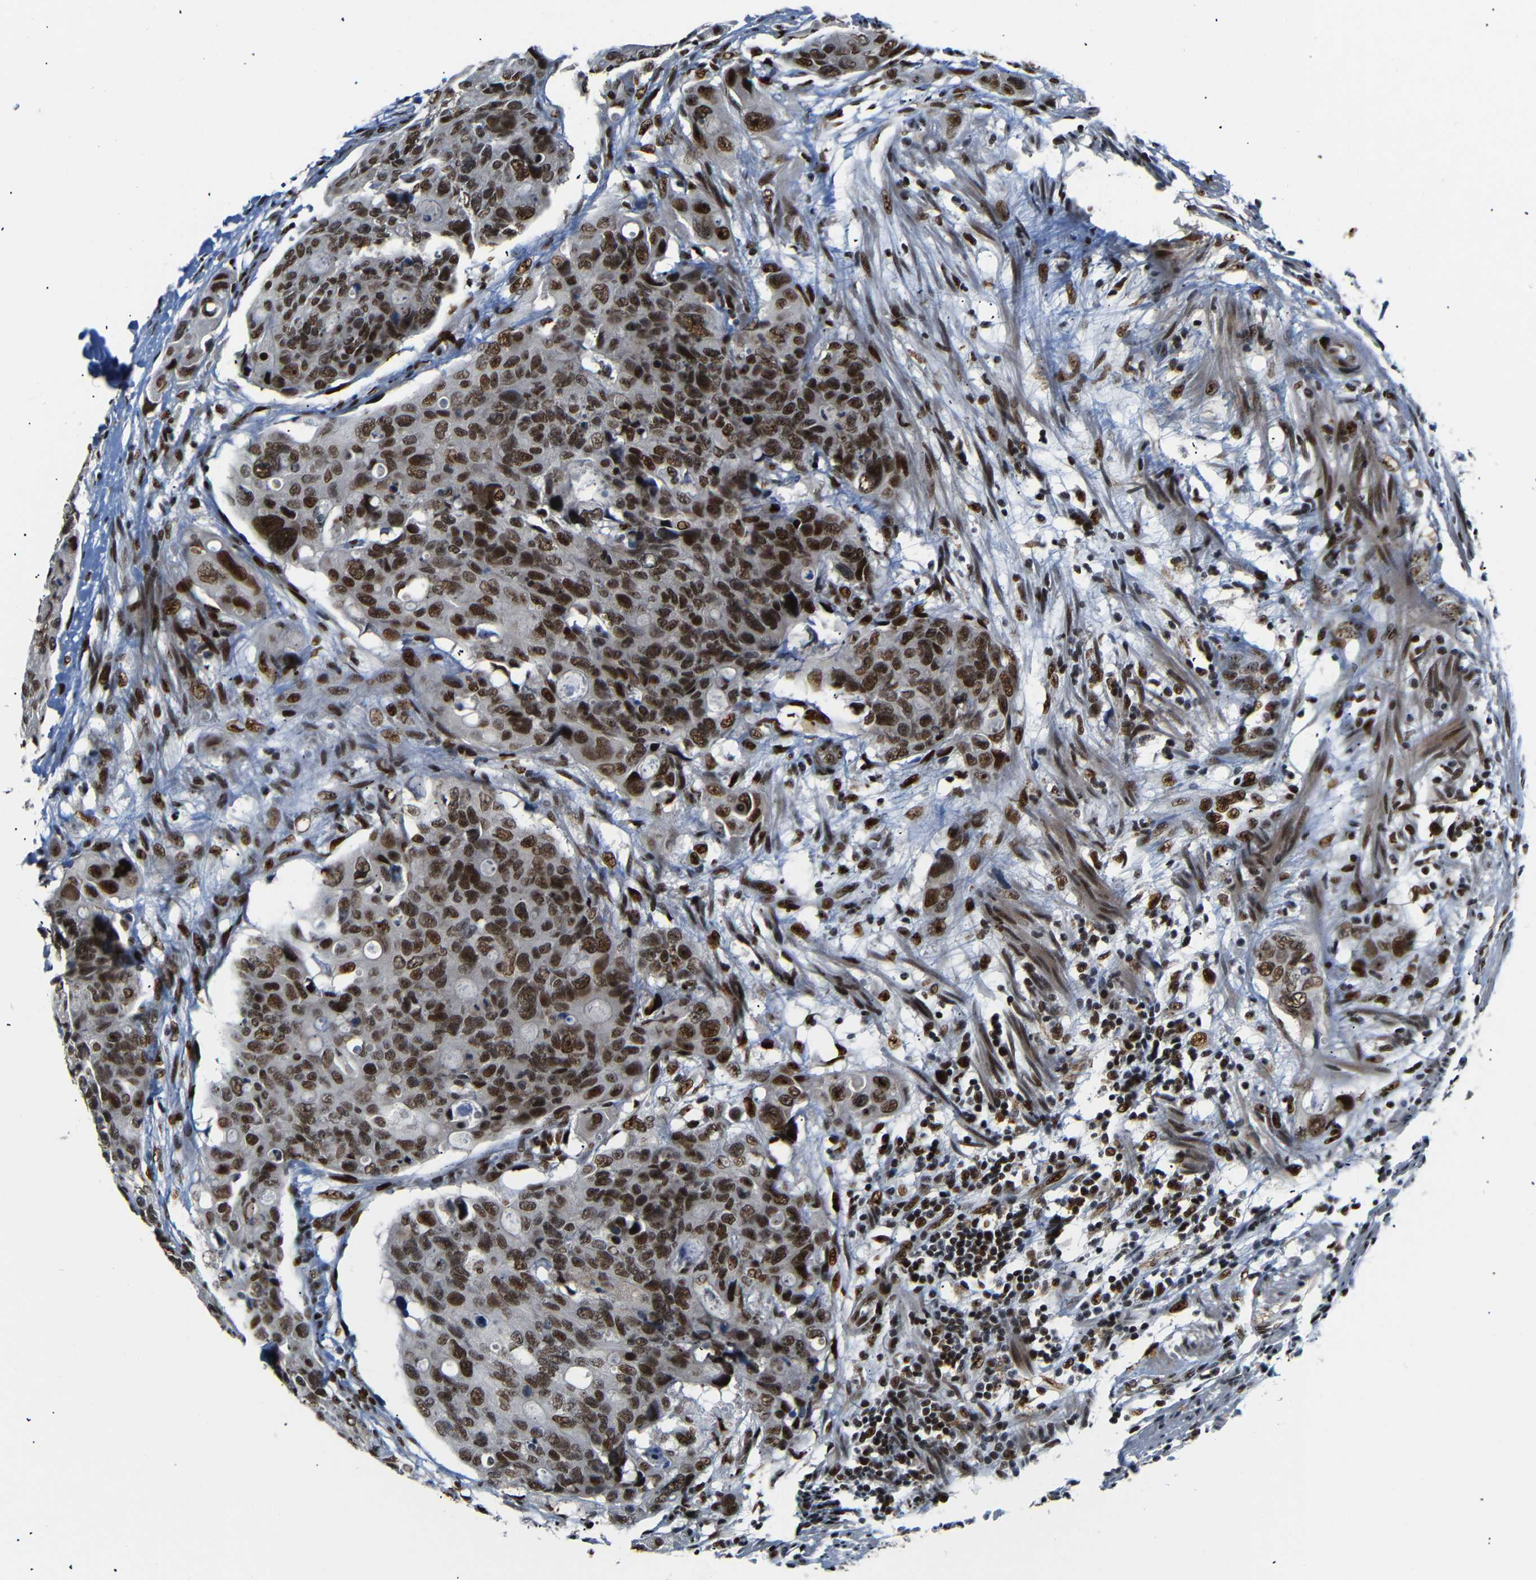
{"staining": {"intensity": "strong", "quantity": ">75%", "location": "nuclear"}, "tissue": "colorectal cancer", "cell_type": "Tumor cells", "image_type": "cancer", "snomed": [{"axis": "morphology", "description": "Adenocarcinoma, NOS"}, {"axis": "topography", "description": "Colon"}], "caption": "A histopathology image showing strong nuclear expression in approximately >75% of tumor cells in colorectal adenocarcinoma, as visualized by brown immunohistochemical staining.", "gene": "SETDB2", "patient": {"sex": "female", "age": 57}}